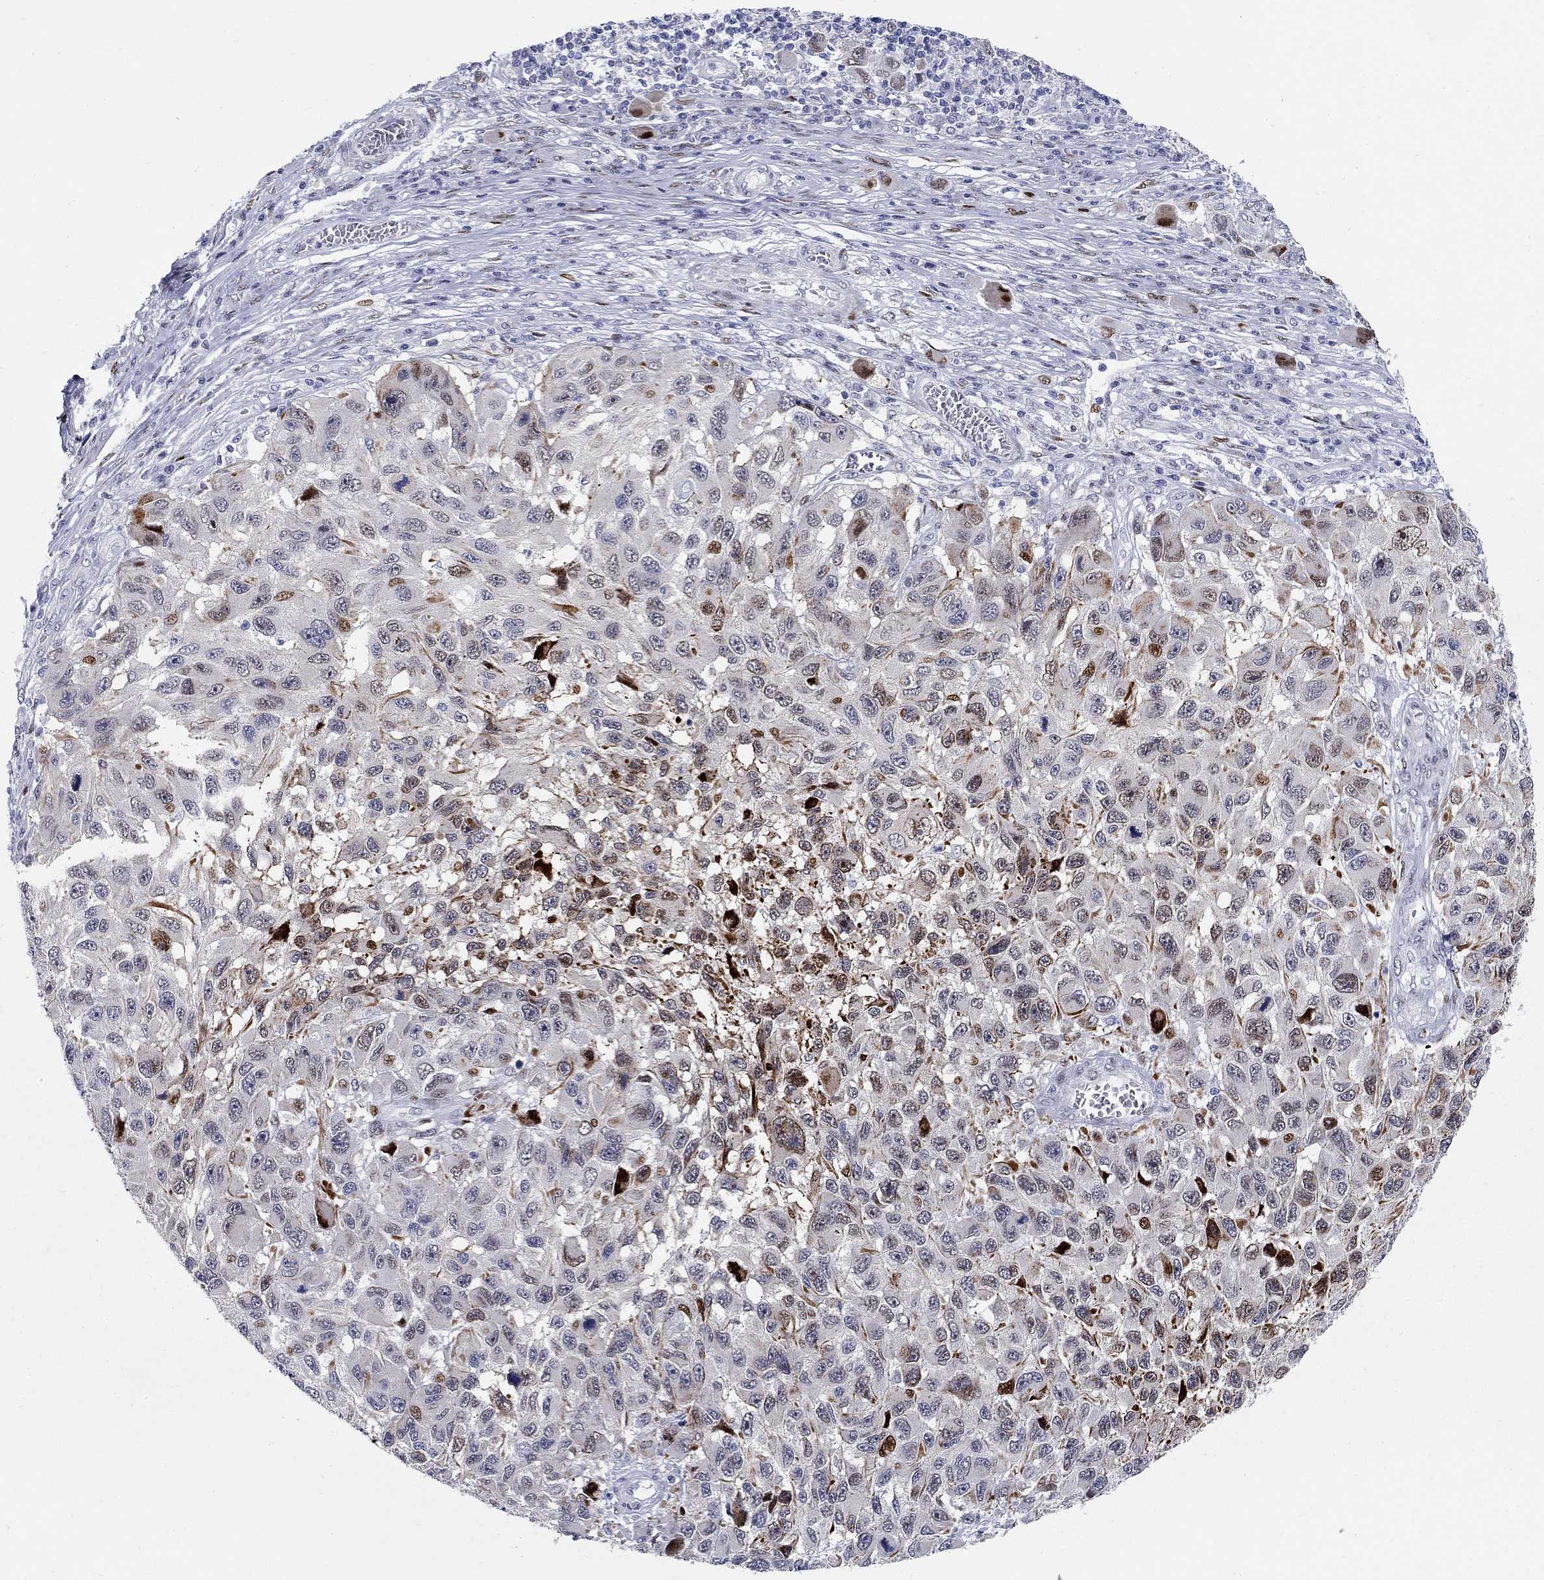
{"staining": {"intensity": "strong", "quantity": "25%-75%", "location": "nuclear"}, "tissue": "melanoma", "cell_type": "Tumor cells", "image_type": "cancer", "snomed": [{"axis": "morphology", "description": "Malignant melanoma, NOS"}, {"axis": "topography", "description": "Skin"}], "caption": "Protein expression analysis of human melanoma reveals strong nuclear positivity in about 25%-75% of tumor cells.", "gene": "RAPGEF5", "patient": {"sex": "male", "age": 53}}